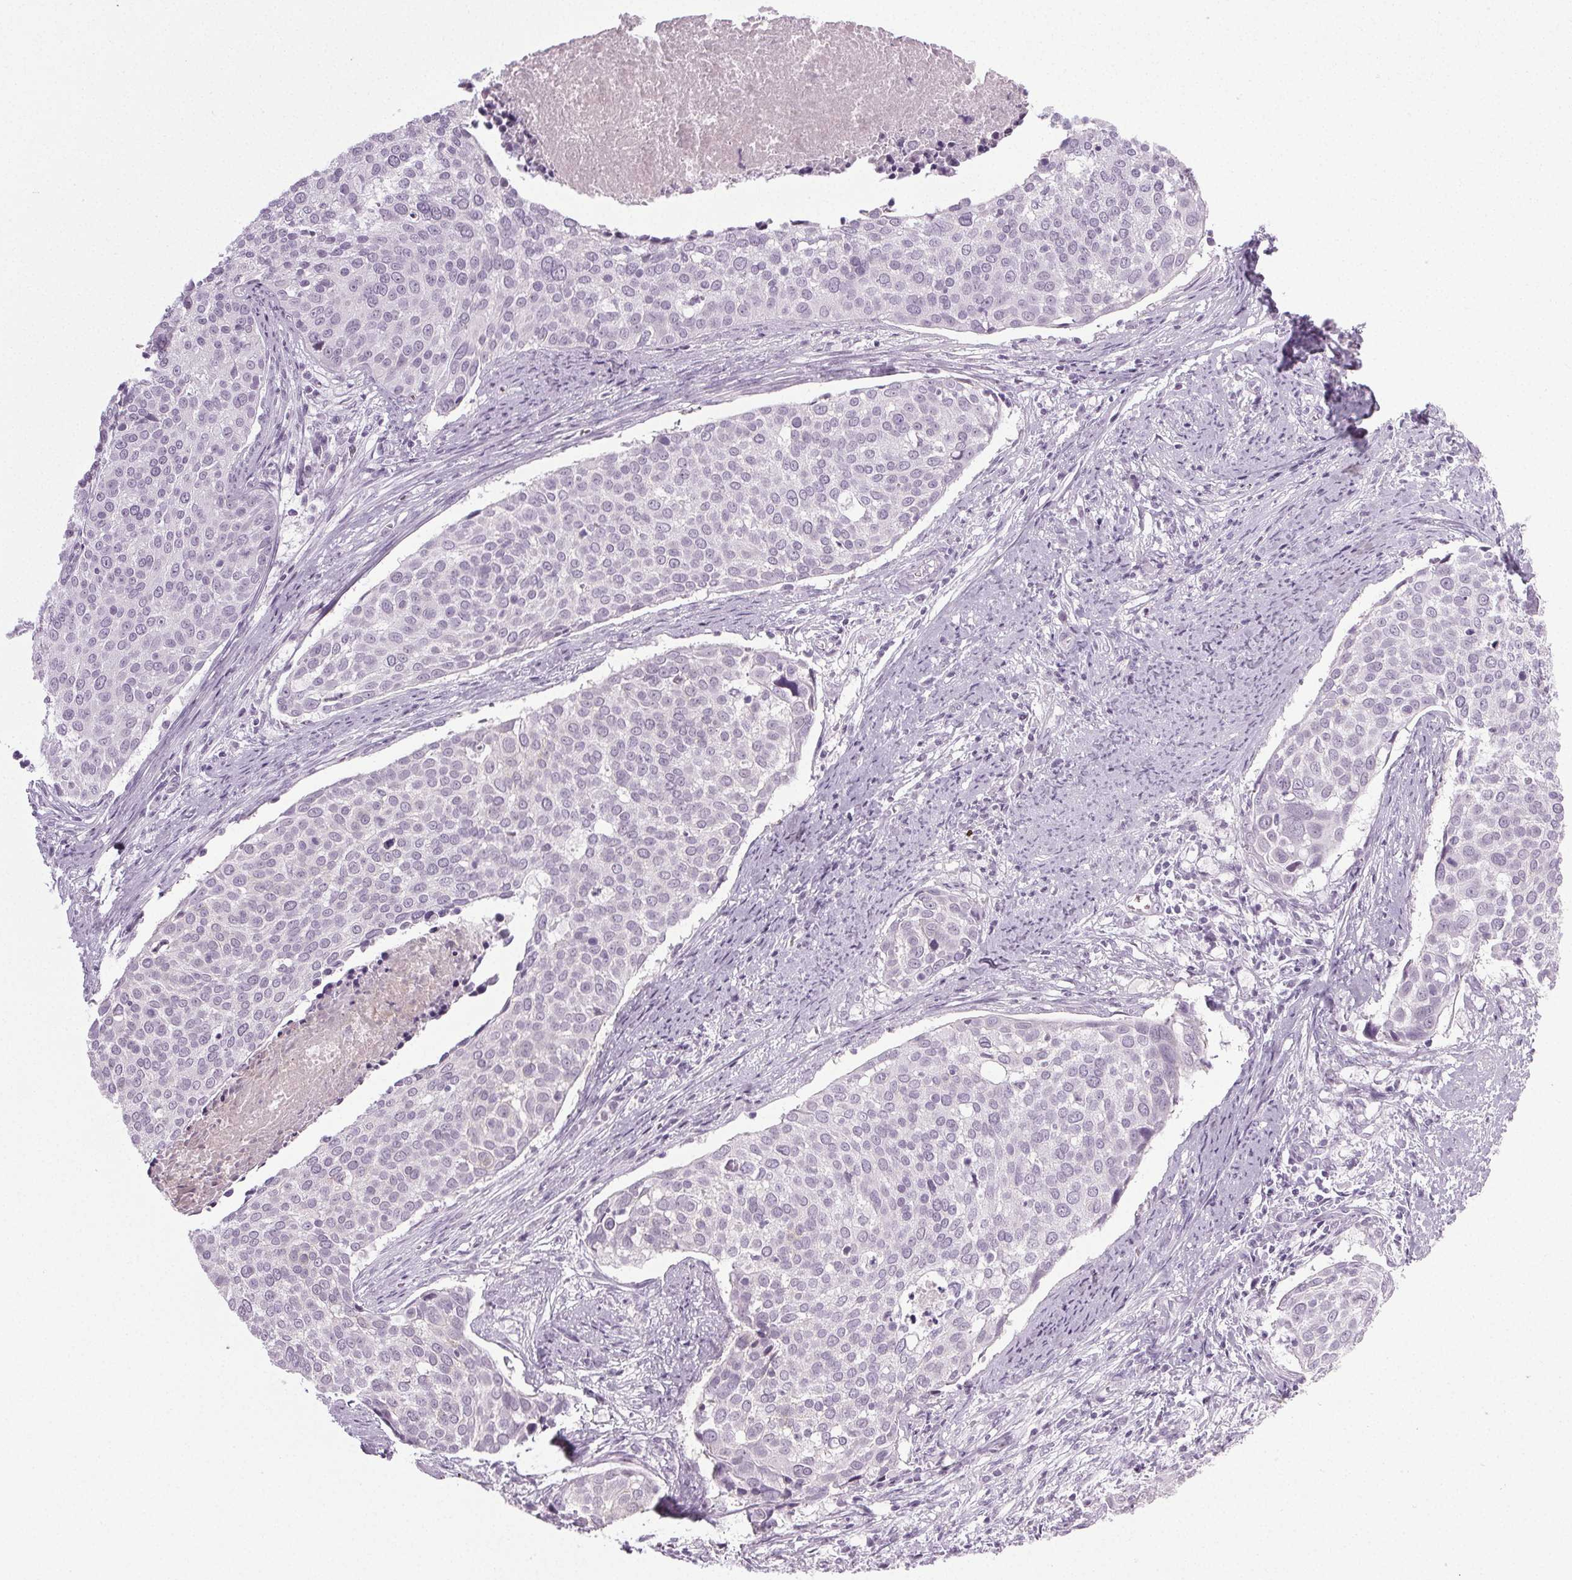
{"staining": {"intensity": "negative", "quantity": "none", "location": "none"}, "tissue": "cervical cancer", "cell_type": "Tumor cells", "image_type": "cancer", "snomed": [{"axis": "morphology", "description": "Squamous cell carcinoma, NOS"}, {"axis": "topography", "description": "Cervix"}], "caption": "A high-resolution image shows immunohistochemistry staining of squamous cell carcinoma (cervical), which demonstrates no significant expression in tumor cells.", "gene": "IGF2BP1", "patient": {"sex": "female", "age": 39}}